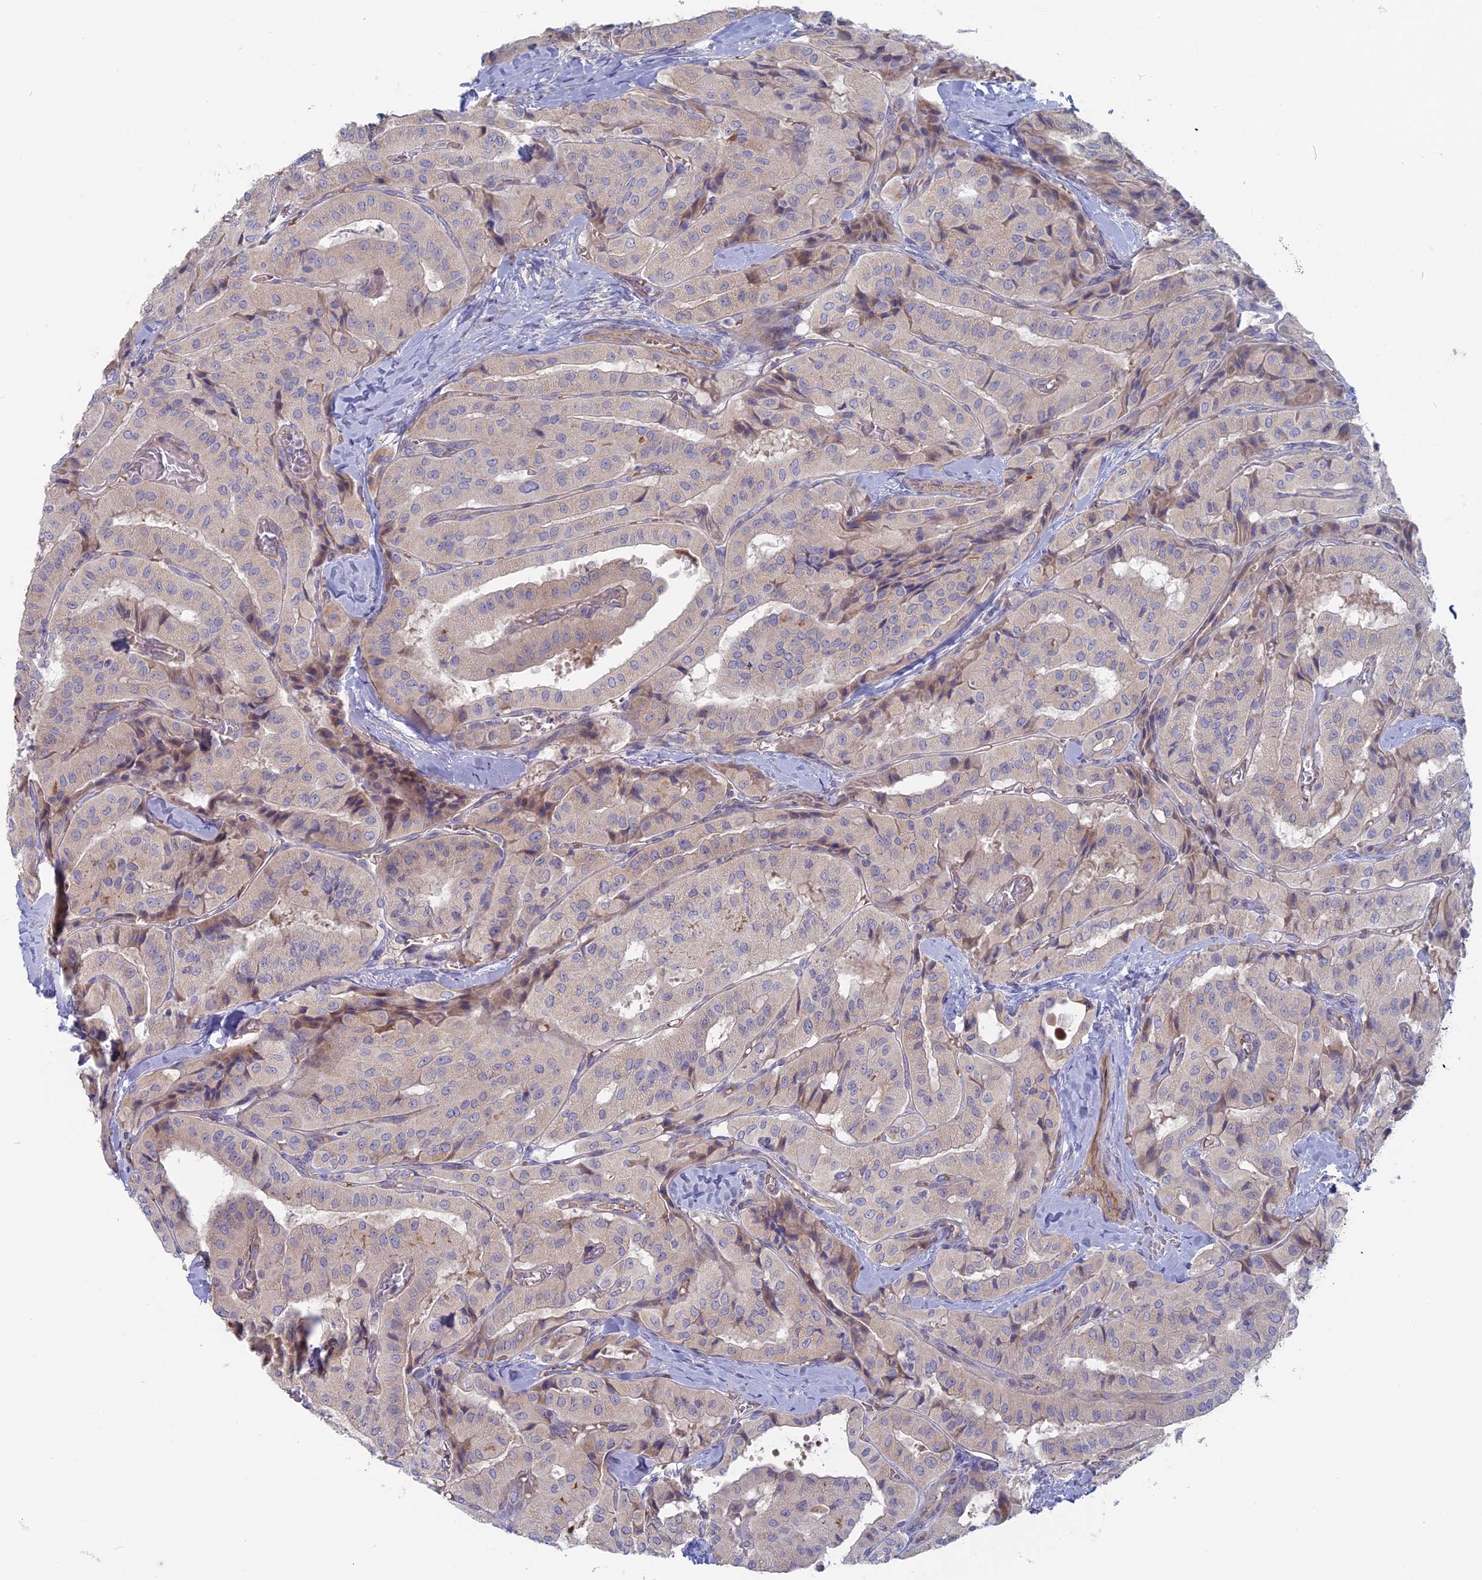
{"staining": {"intensity": "weak", "quantity": "<25%", "location": "cytoplasmic/membranous"}, "tissue": "thyroid cancer", "cell_type": "Tumor cells", "image_type": "cancer", "snomed": [{"axis": "morphology", "description": "Normal tissue, NOS"}, {"axis": "morphology", "description": "Papillary adenocarcinoma, NOS"}, {"axis": "topography", "description": "Thyroid gland"}], "caption": "Immunohistochemistry of human thyroid cancer (papillary adenocarcinoma) exhibits no staining in tumor cells.", "gene": "TBC1D30", "patient": {"sex": "female", "age": 59}}